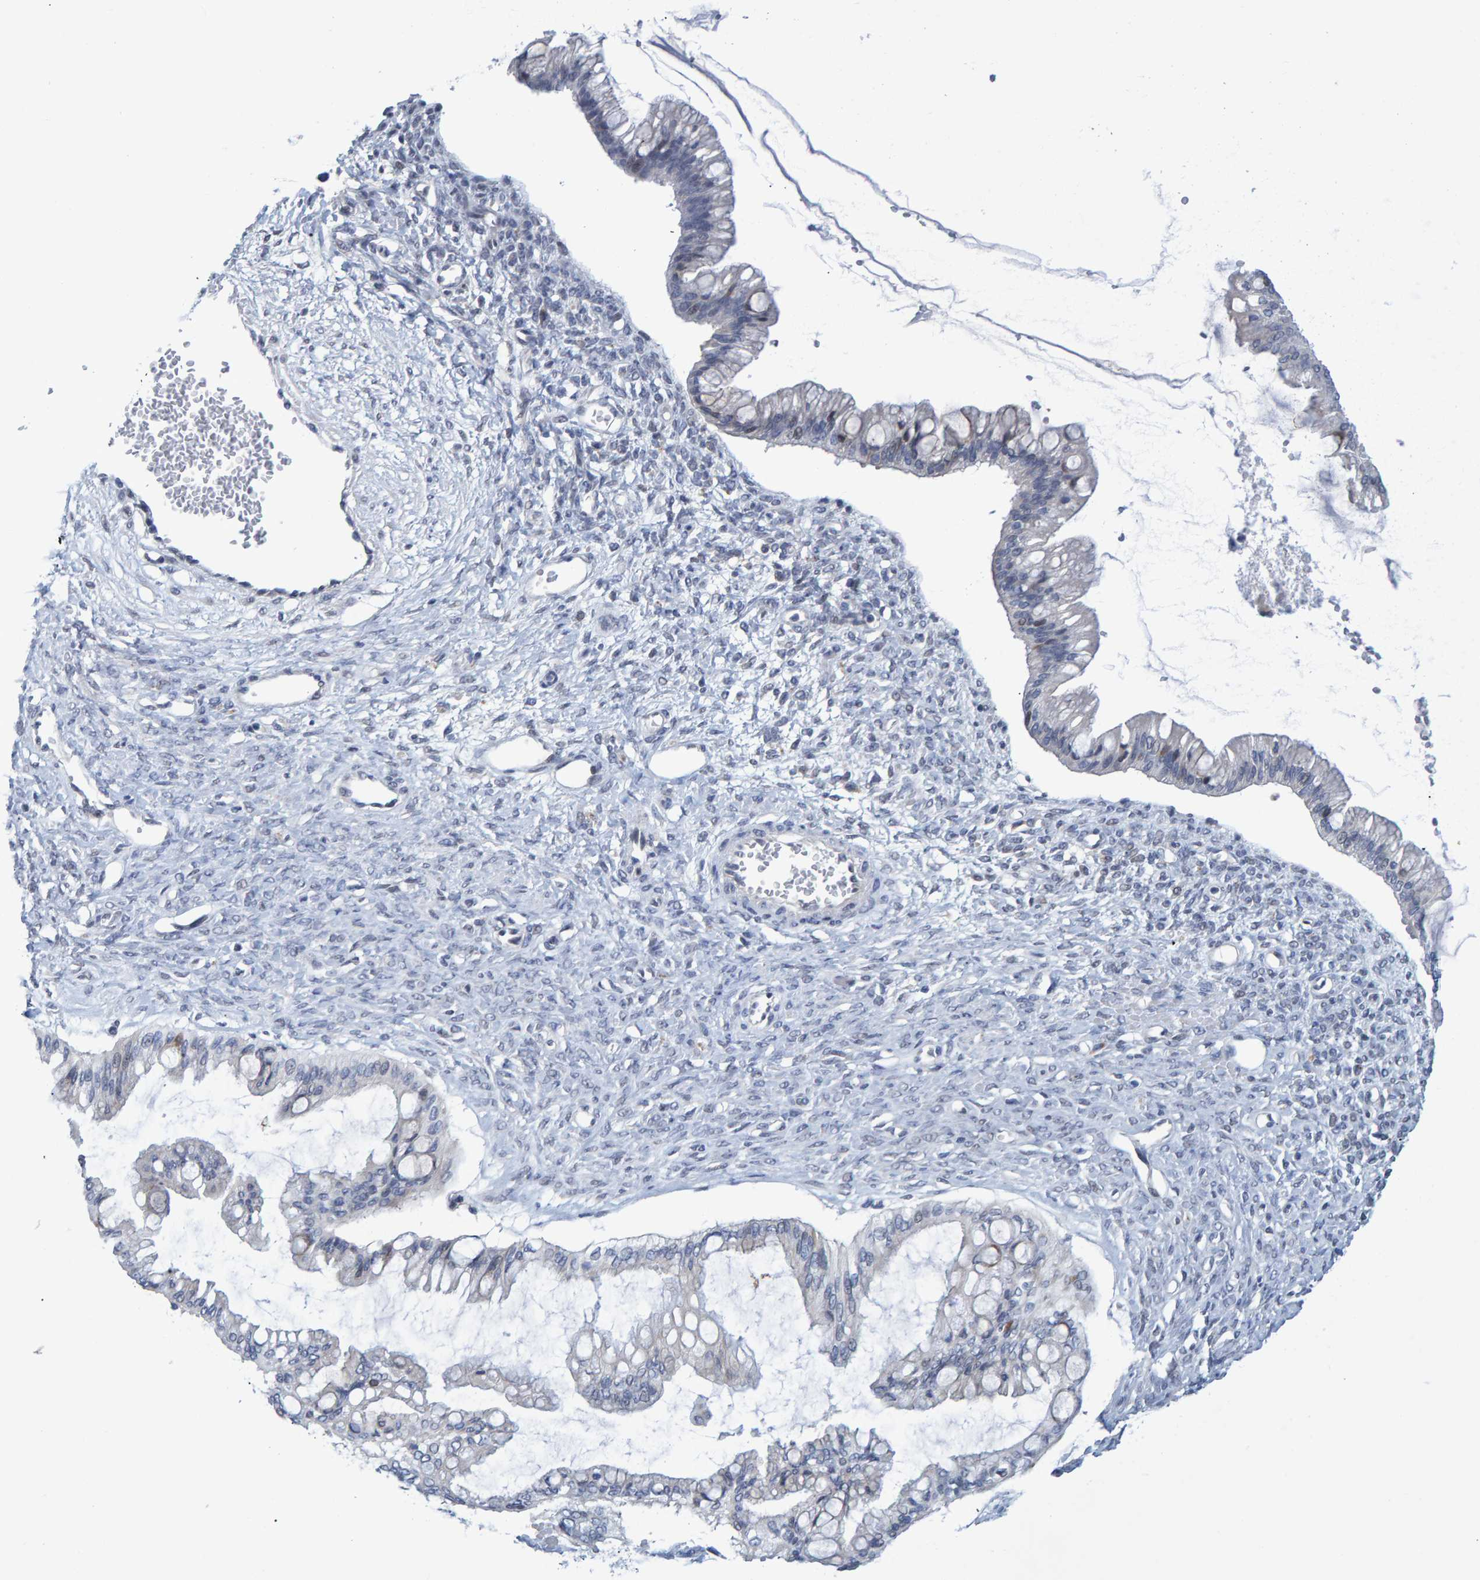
{"staining": {"intensity": "negative", "quantity": "none", "location": "none"}, "tissue": "ovarian cancer", "cell_type": "Tumor cells", "image_type": "cancer", "snomed": [{"axis": "morphology", "description": "Cystadenocarcinoma, mucinous, NOS"}, {"axis": "topography", "description": "Ovary"}], "caption": "This is an immunohistochemistry (IHC) micrograph of human ovarian cancer (mucinous cystadenocarcinoma). There is no expression in tumor cells.", "gene": "PROCA1", "patient": {"sex": "female", "age": 73}}